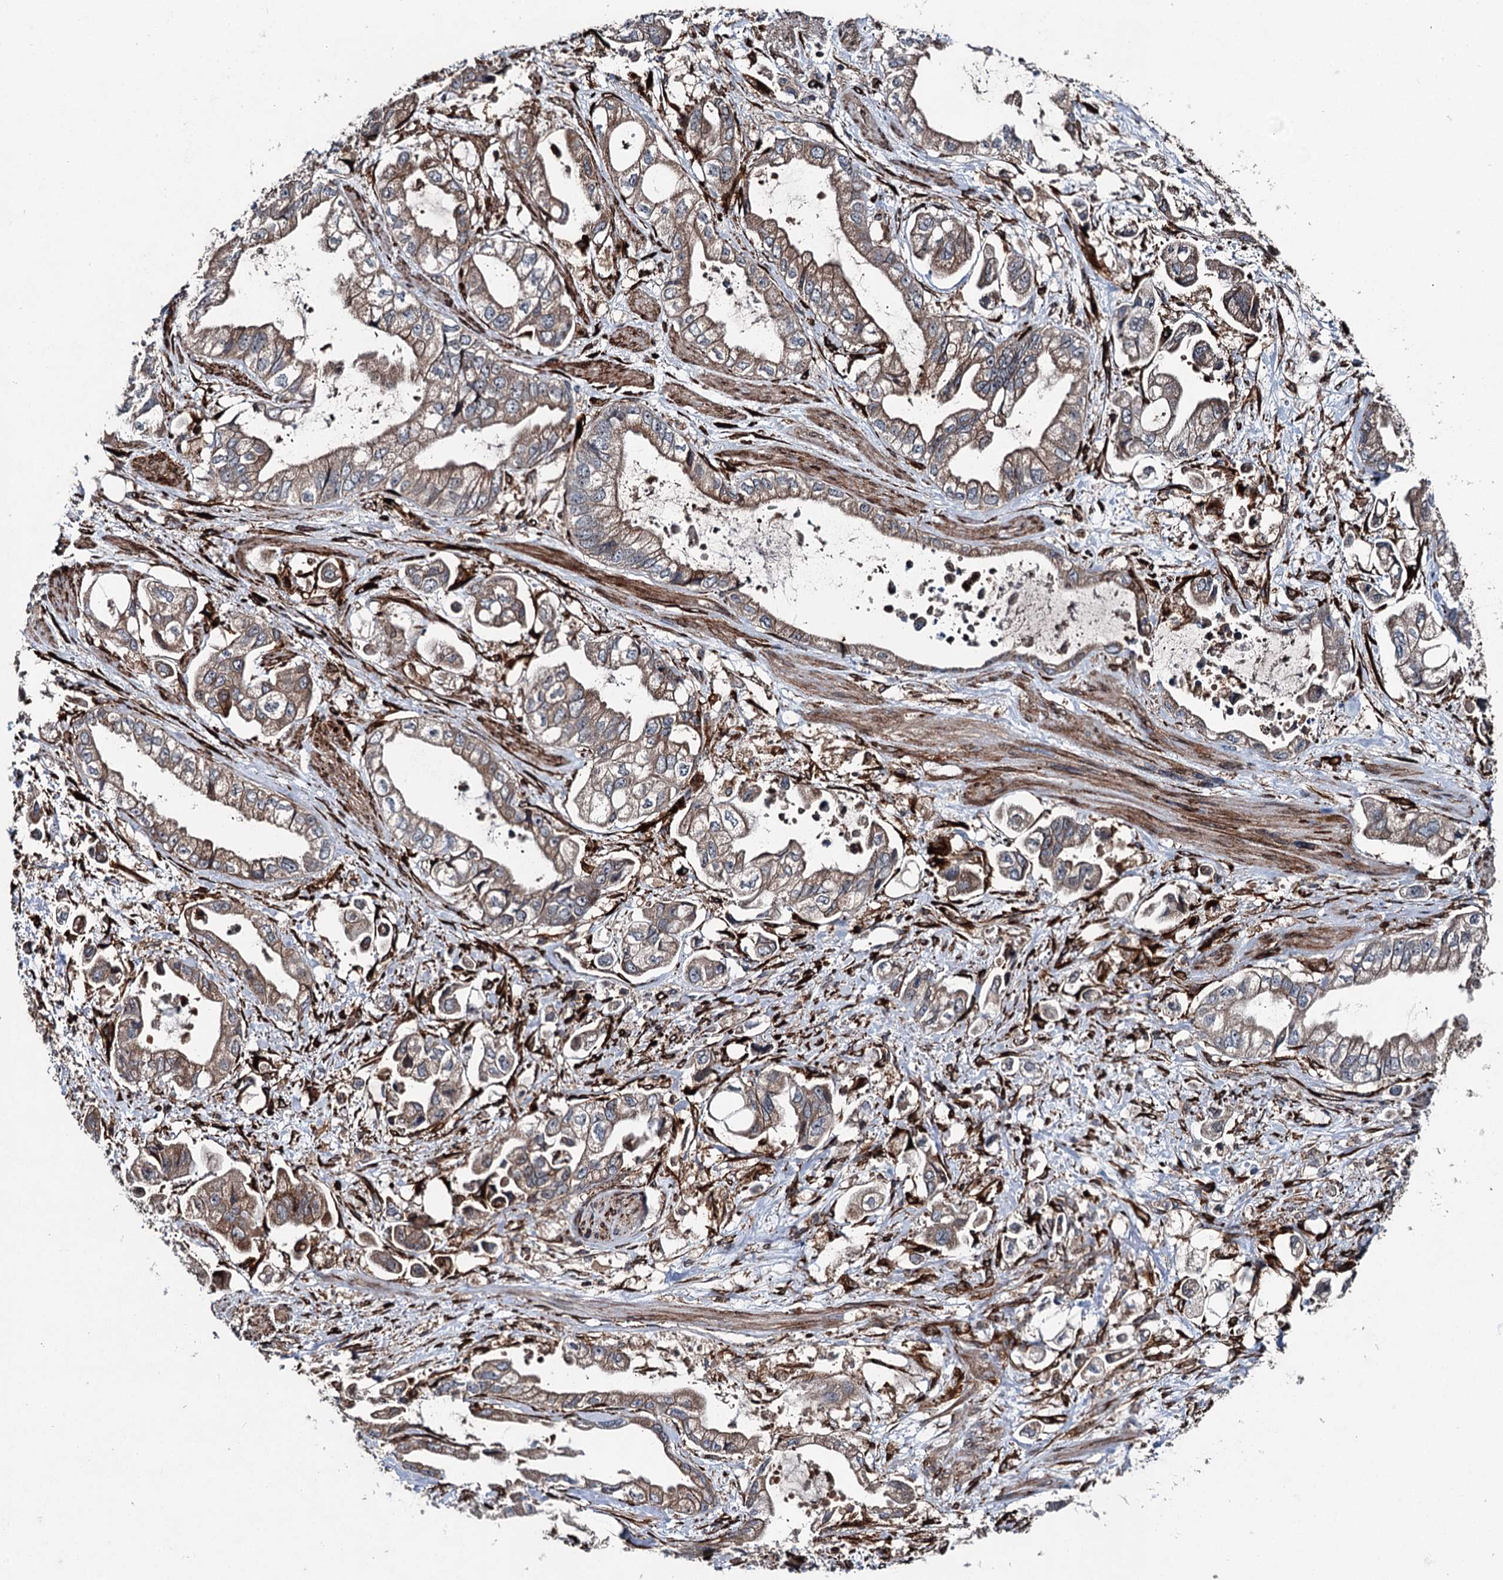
{"staining": {"intensity": "moderate", "quantity": ">75%", "location": "cytoplasmic/membranous"}, "tissue": "stomach cancer", "cell_type": "Tumor cells", "image_type": "cancer", "snomed": [{"axis": "morphology", "description": "Adenocarcinoma, NOS"}, {"axis": "topography", "description": "Stomach"}], "caption": "DAB (3,3'-diaminobenzidine) immunohistochemical staining of human stomach cancer (adenocarcinoma) exhibits moderate cytoplasmic/membranous protein positivity in about >75% of tumor cells.", "gene": "DDIAS", "patient": {"sex": "male", "age": 62}}